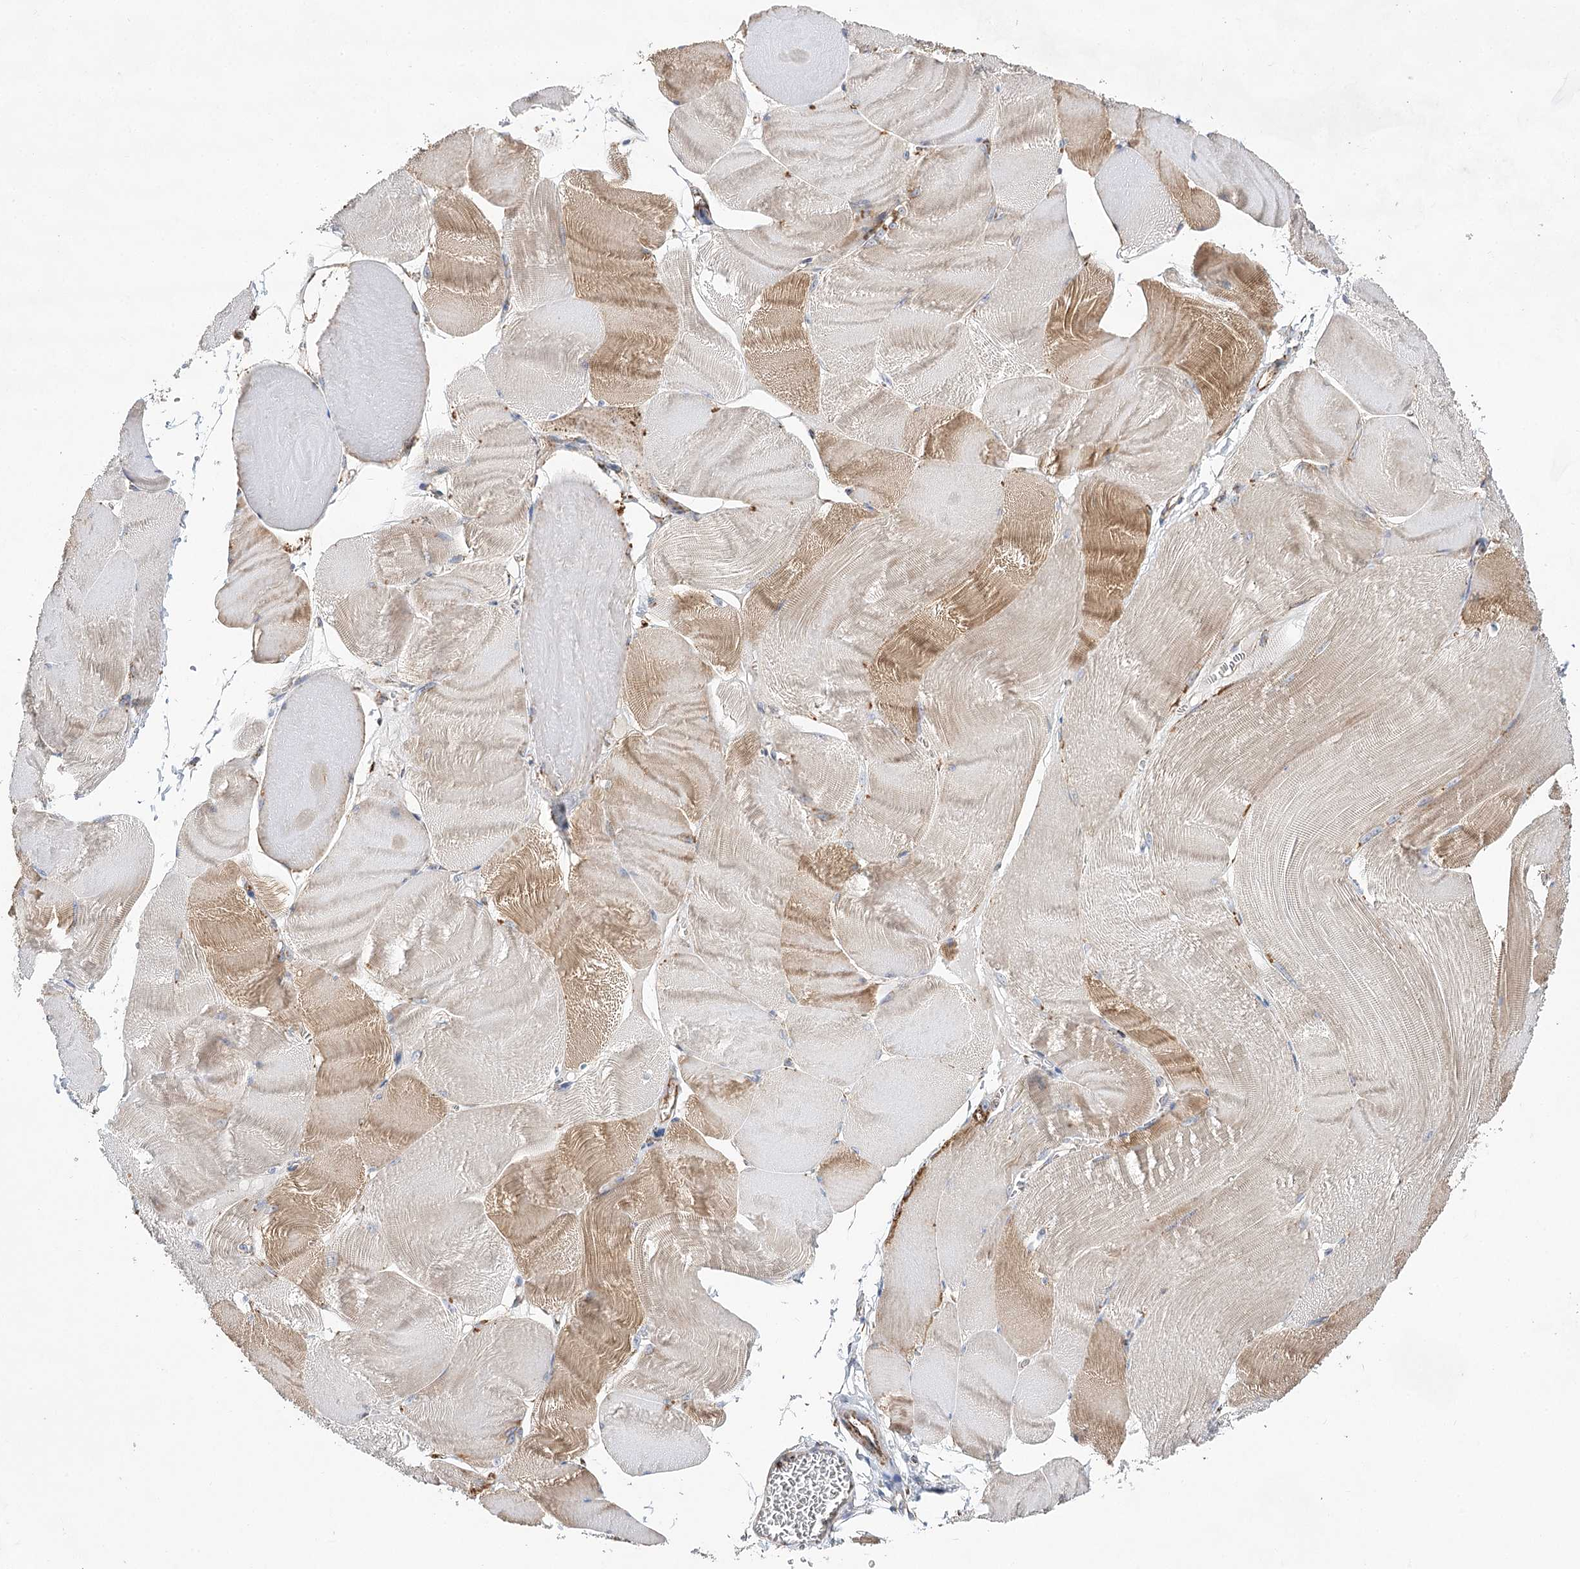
{"staining": {"intensity": "moderate", "quantity": "25%-75%", "location": "cytoplasmic/membranous"}, "tissue": "skeletal muscle", "cell_type": "Myocytes", "image_type": "normal", "snomed": [{"axis": "morphology", "description": "Normal tissue, NOS"}, {"axis": "morphology", "description": "Basal cell carcinoma"}, {"axis": "topography", "description": "Skeletal muscle"}], "caption": "A medium amount of moderate cytoplasmic/membranous expression is present in about 25%-75% of myocytes in normal skeletal muscle.", "gene": "NADK2", "patient": {"sex": "female", "age": 64}}